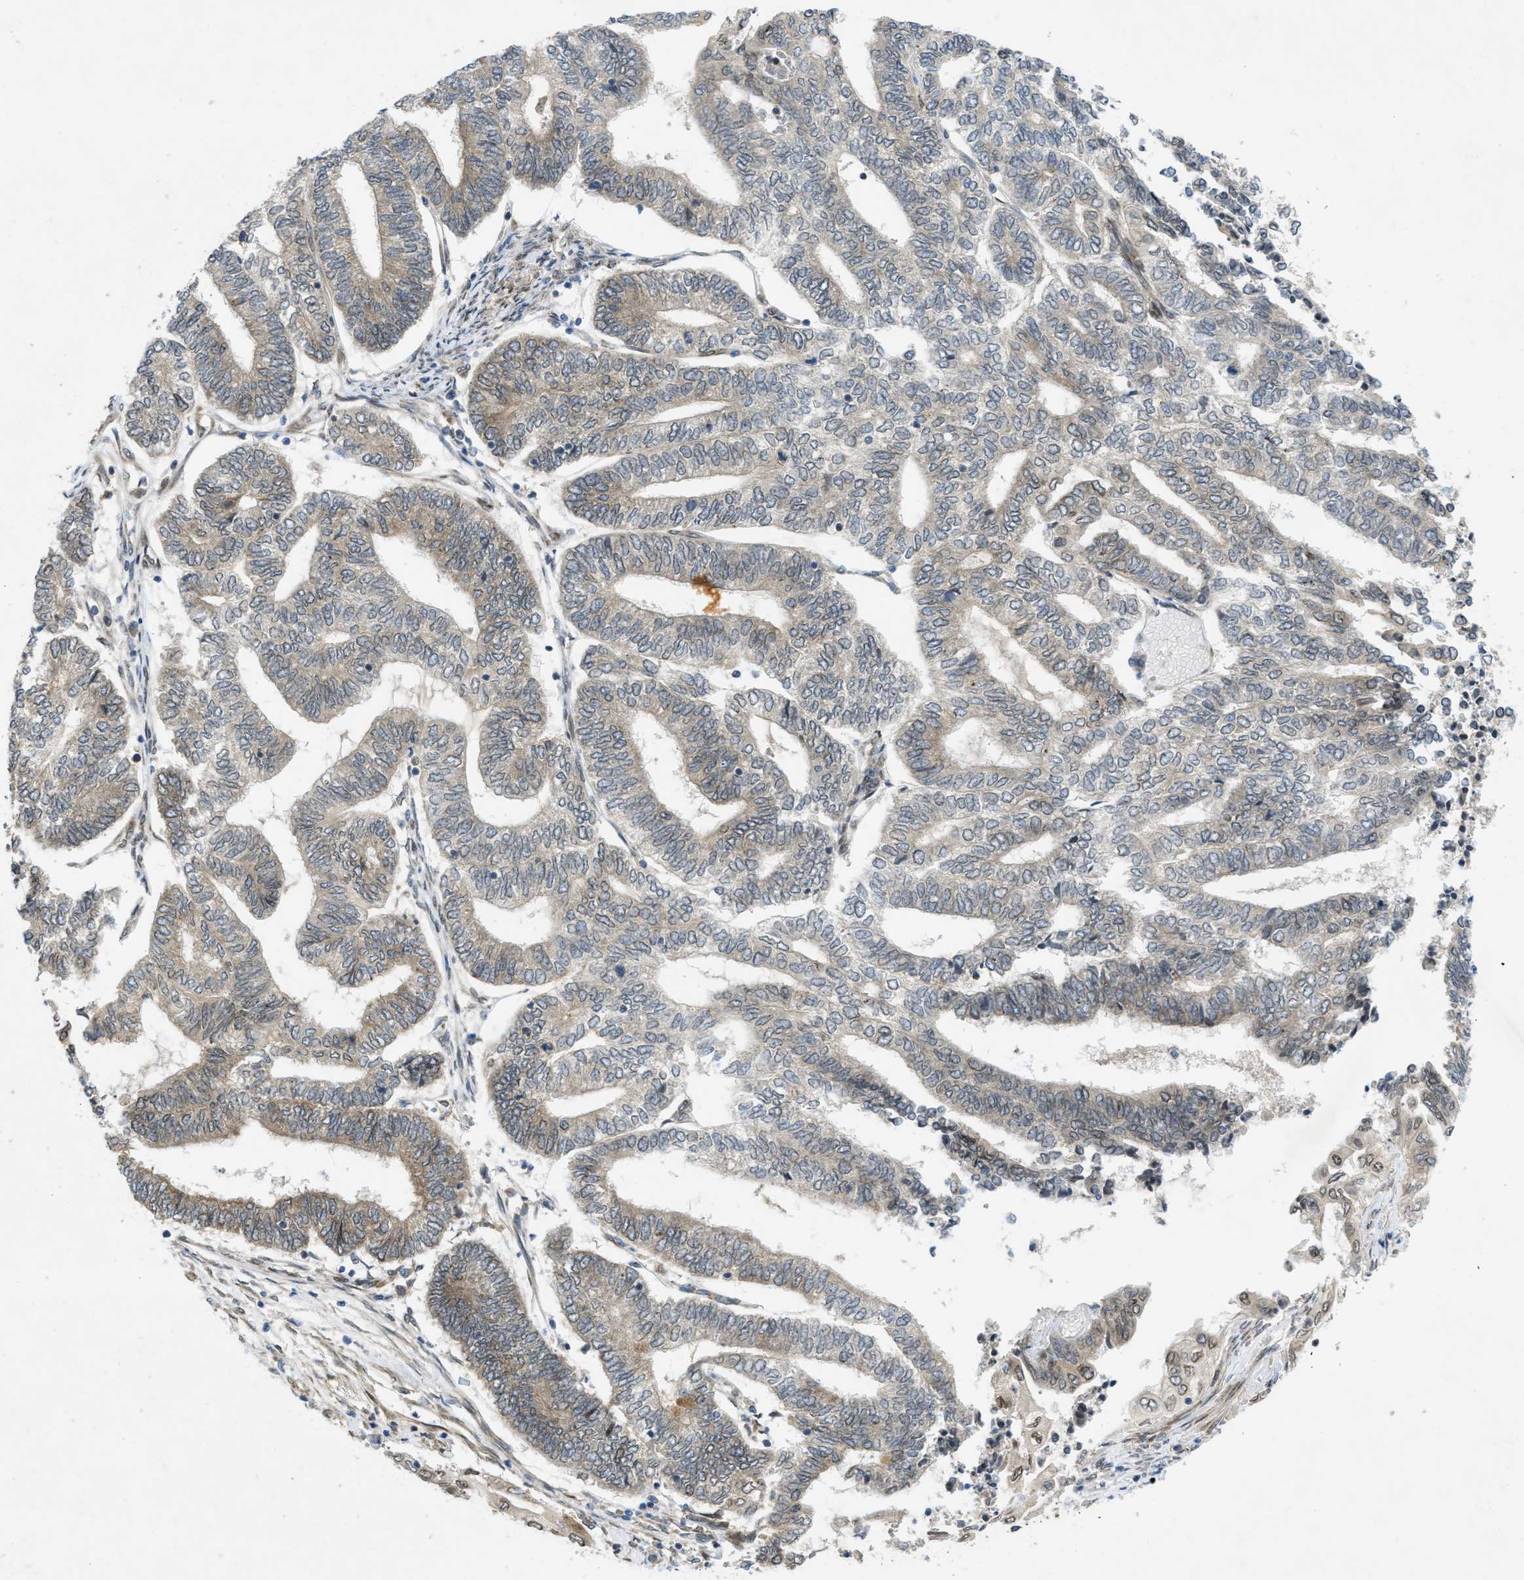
{"staining": {"intensity": "weak", "quantity": "<25%", "location": "cytoplasmic/membranous"}, "tissue": "endometrial cancer", "cell_type": "Tumor cells", "image_type": "cancer", "snomed": [{"axis": "morphology", "description": "Adenocarcinoma, NOS"}, {"axis": "topography", "description": "Uterus"}, {"axis": "topography", "description": "Endometrium"}], "caption": "Immunohistochemical staining of human endometrial cancer demonstrates no significant expression in tumor cells. The staining is performed using DAB (3,3'-diaminobenzidine) brown chromogen with nuclei counter-stained in using hematoxylin.", "gene": "EIF2AK3", "patient": {"sex": "female", "age": 70}}